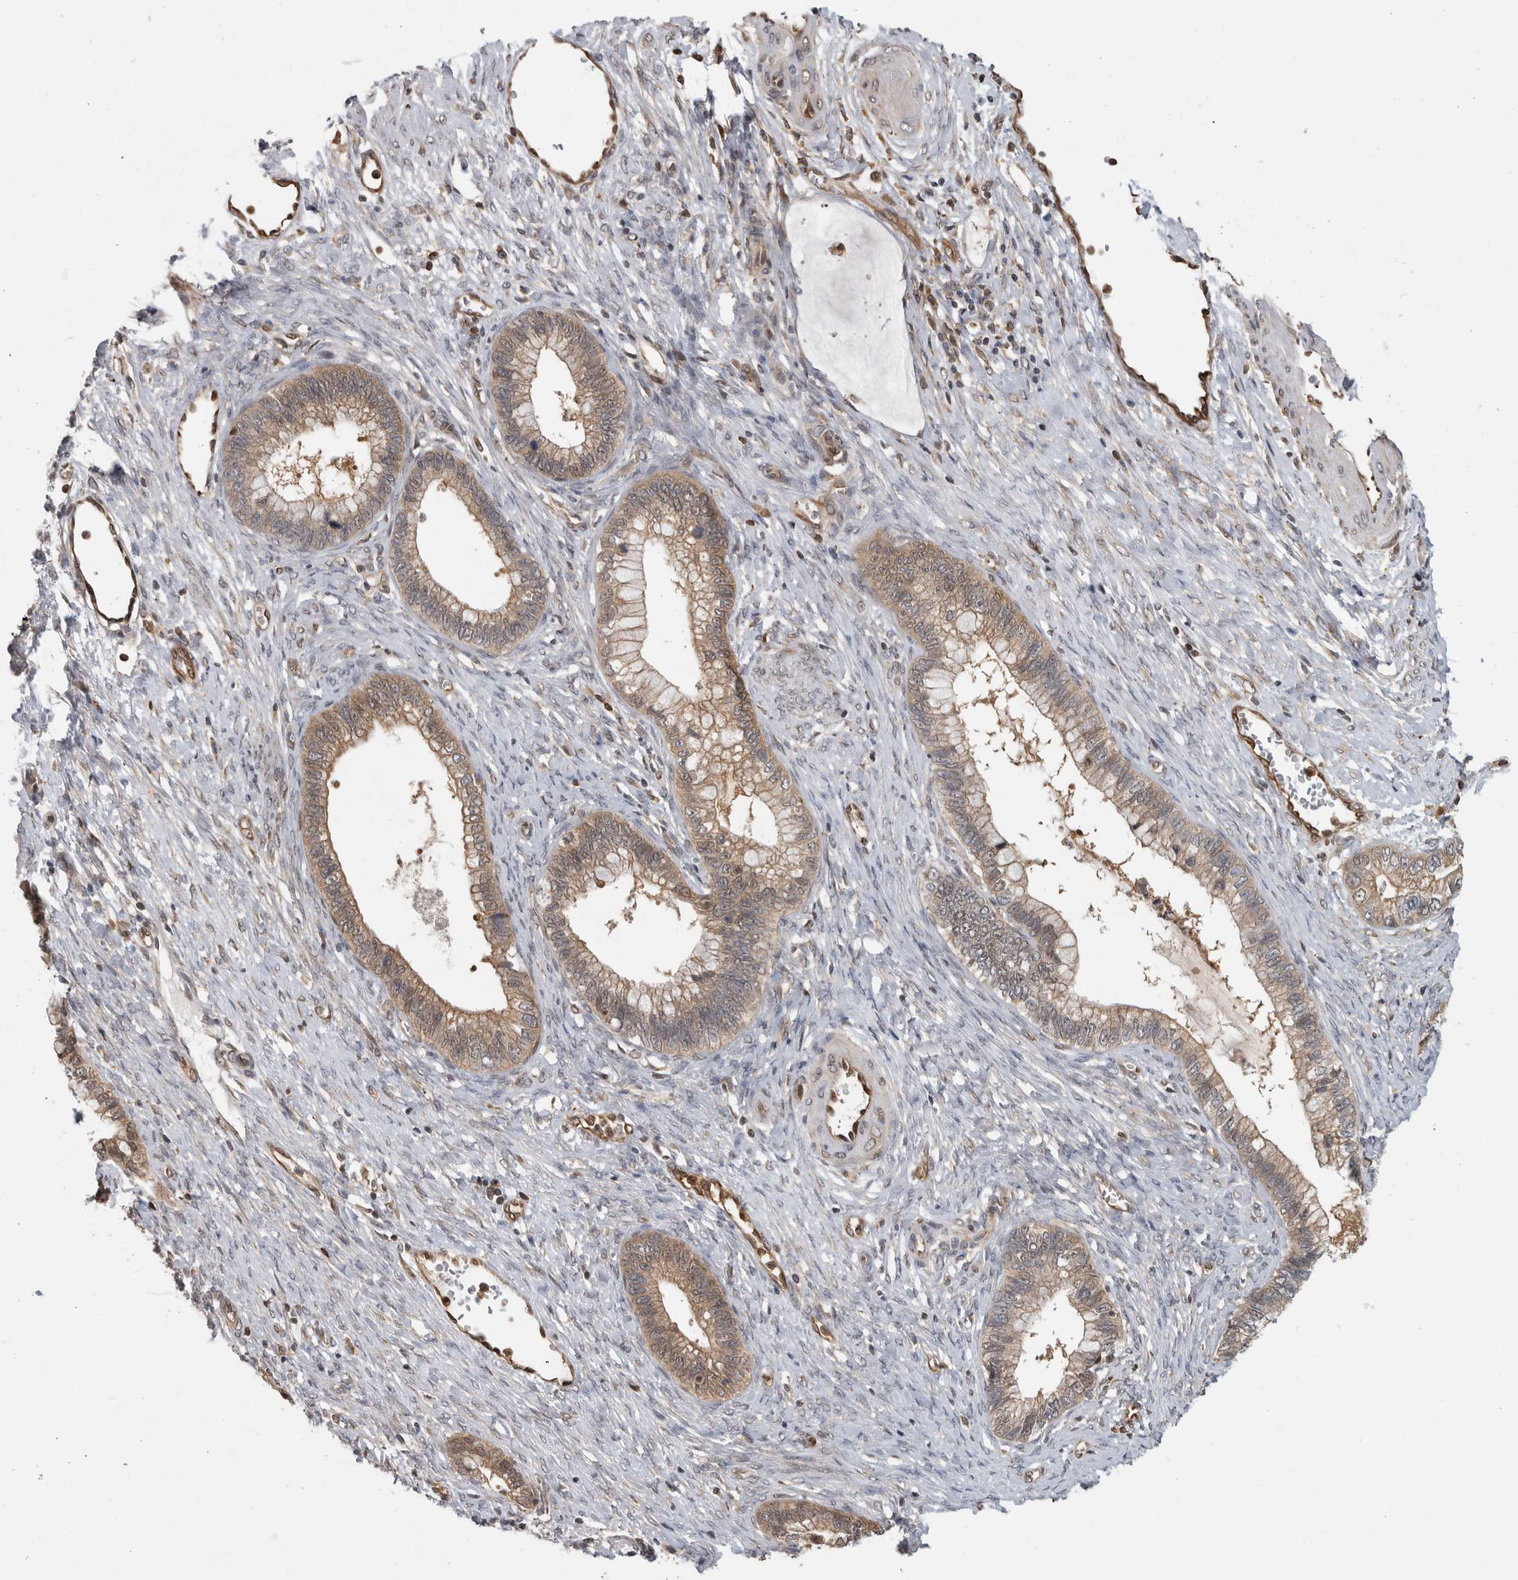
{"staining": {"intensity": "weak", "quantity": ">75%", "location": "cytoplasmic/membranous"}, "tissue": "cervical cancer", "cell_type": "Tumor cells", "image_type": "cancer", "snomed": [{"axis": "morphology", "description": "Adenocarcinoma, NOS"}, {"axis": "topography", "description": "Cervix"}], "caption": "Cervical cancer (adenocarcinoma) was stained to show a protein in brown. There is low levels of weak cytoplasmic/membranous positivity in about >75% of tumor cells. (DAB (3,3'-diaminobenzidine) IHC, brown staining for protein, blue staining for nuclei).", "gene": "ASTN2", "patient": {"sex": "female", "age": 44}}